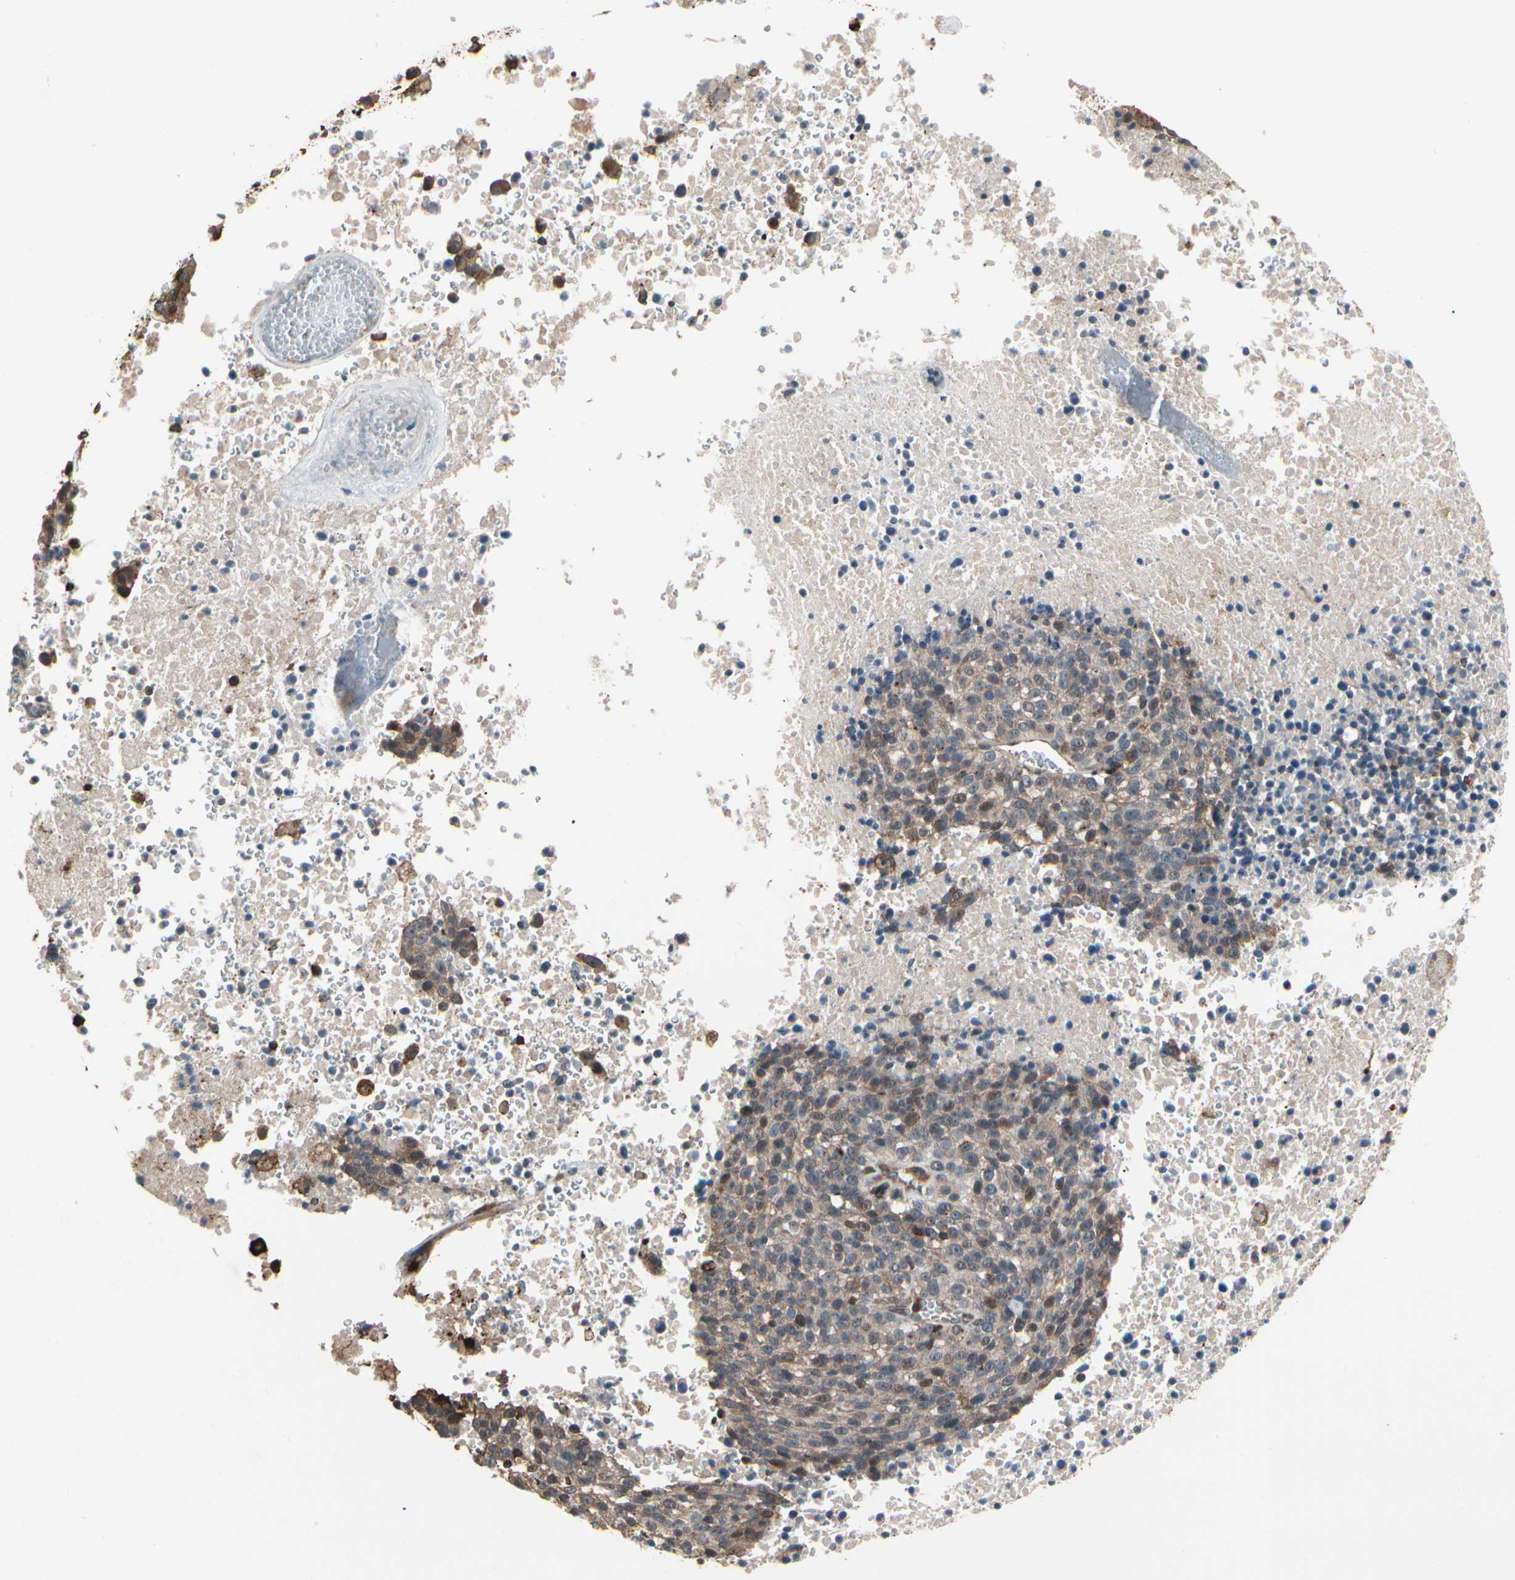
{"staining": {"intensity": "weak", "quantity": ">75%", "location": "cytoplasmic/membranous"}, "tissue": "melanoma", "cell_type": "Tumor cells", "image_type": "cancer", "snomed": [{"axis": "morphology", "description": "Malignant melanoma, Metastatic site"}, {"axis": "topography", "description": "Cerebral cortex"}], "caption": "This micrograph displays immunohistochemistry (IHC) staining of melanoma, with low weak cytoplasmic/membranous positivity in about >75% of tumor cells.", "gene": "MAPK13", "patient": {"sex": "female", "age": 52}}